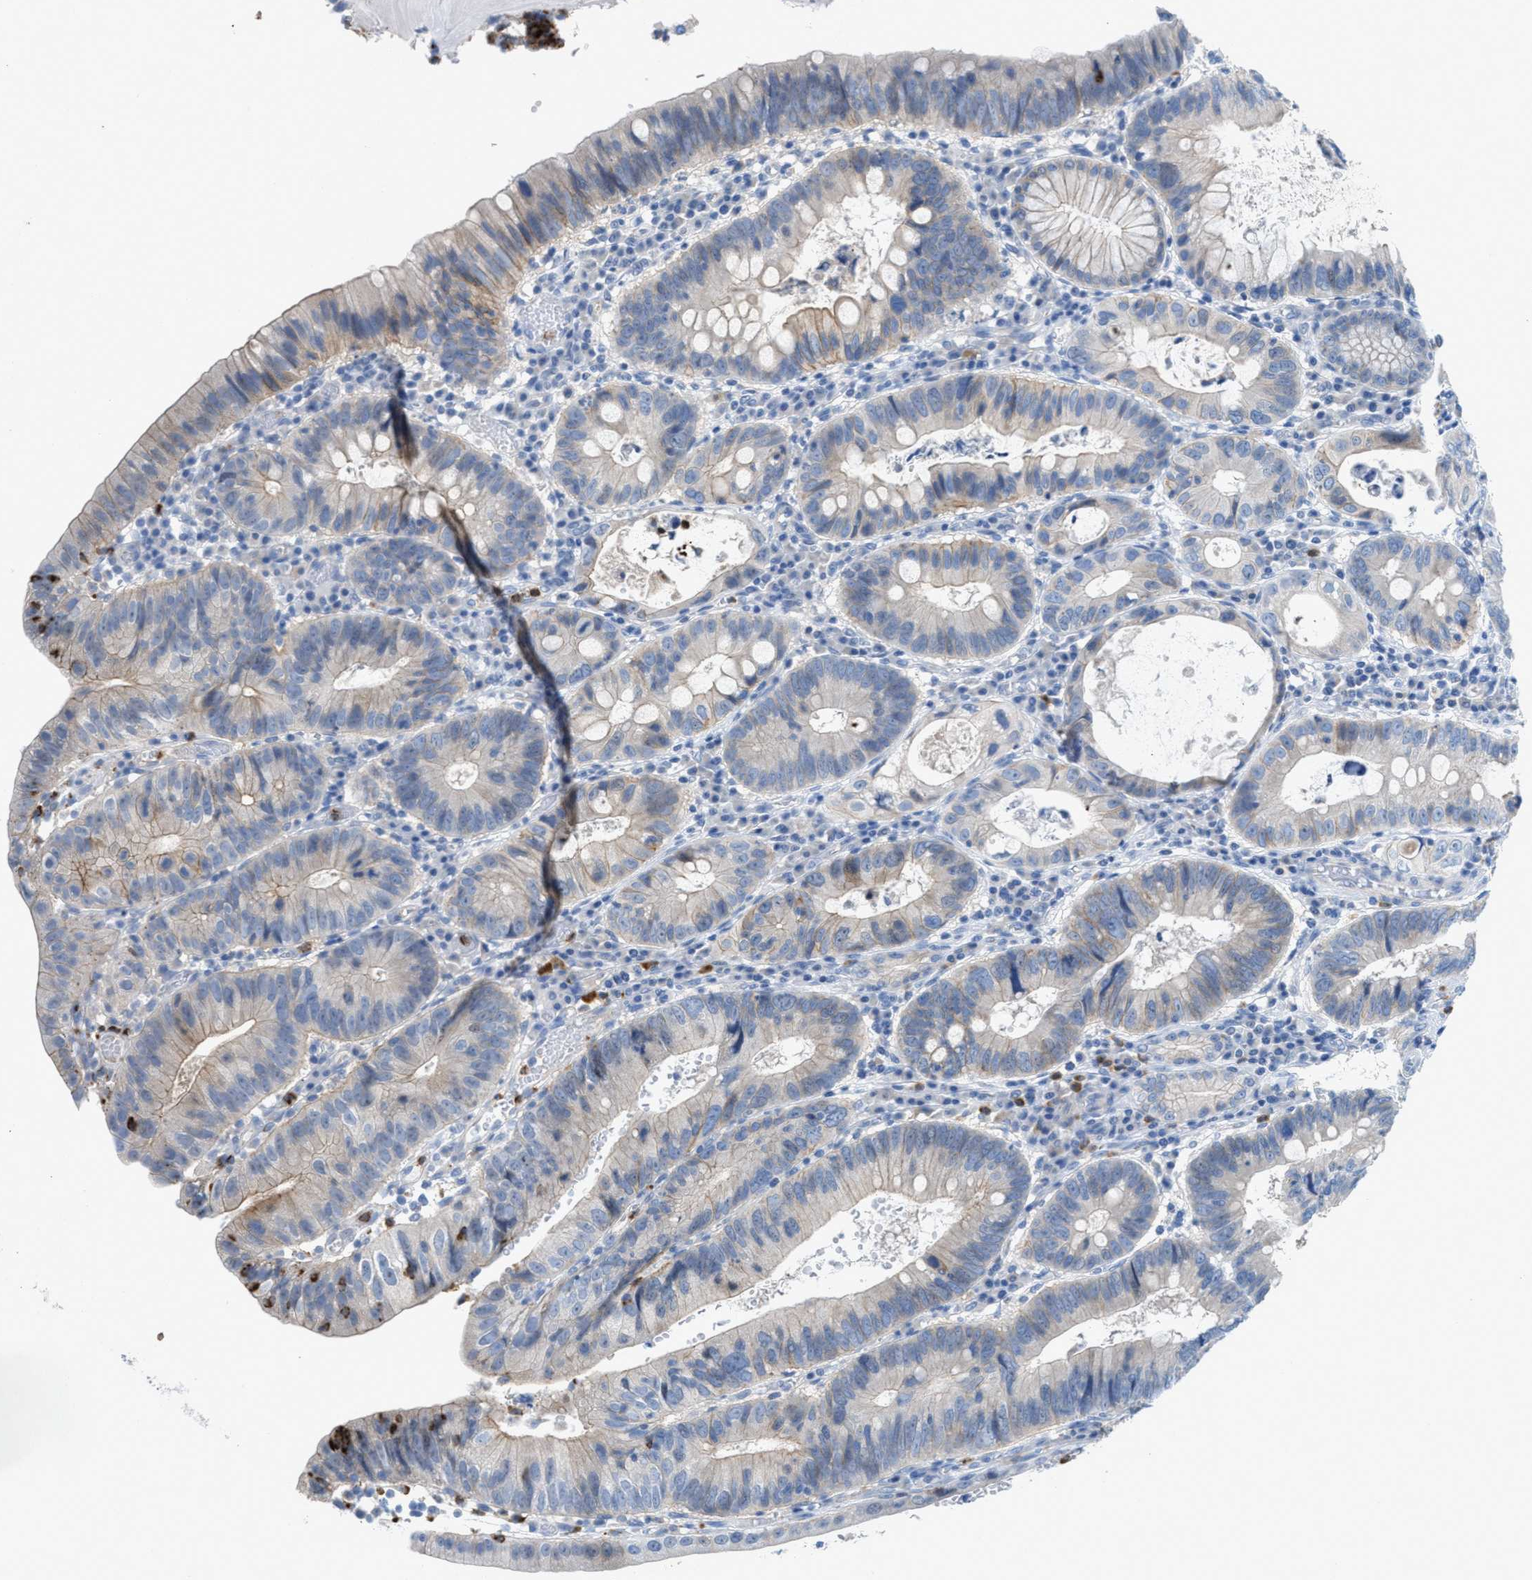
{"staining": {"intensity": "moderate", "quantity": "<25%", "location": "cytoplasmic/membranous"}, "tissue": "stomach cancer", "cell_type": "Tumor cells", "image_type": "cancer", "snomed": [{"axis": "morphology", "description": "Adenocarcinoma, NOS"}, {"axis": "topography", "description": "Stomach"}], "caption": "IHC (DAB (3,3'-diaminobenzidine)) staining of stomach adenocarcinoma reveals moderate cytoplasmic/membranous protein expression in about <25% of tumor cells. (brown staining indicates protein expression, while blue staining denotes nuclei).", "gene": "CMTM1", "patient": {"sex": "male", "age": 59}}